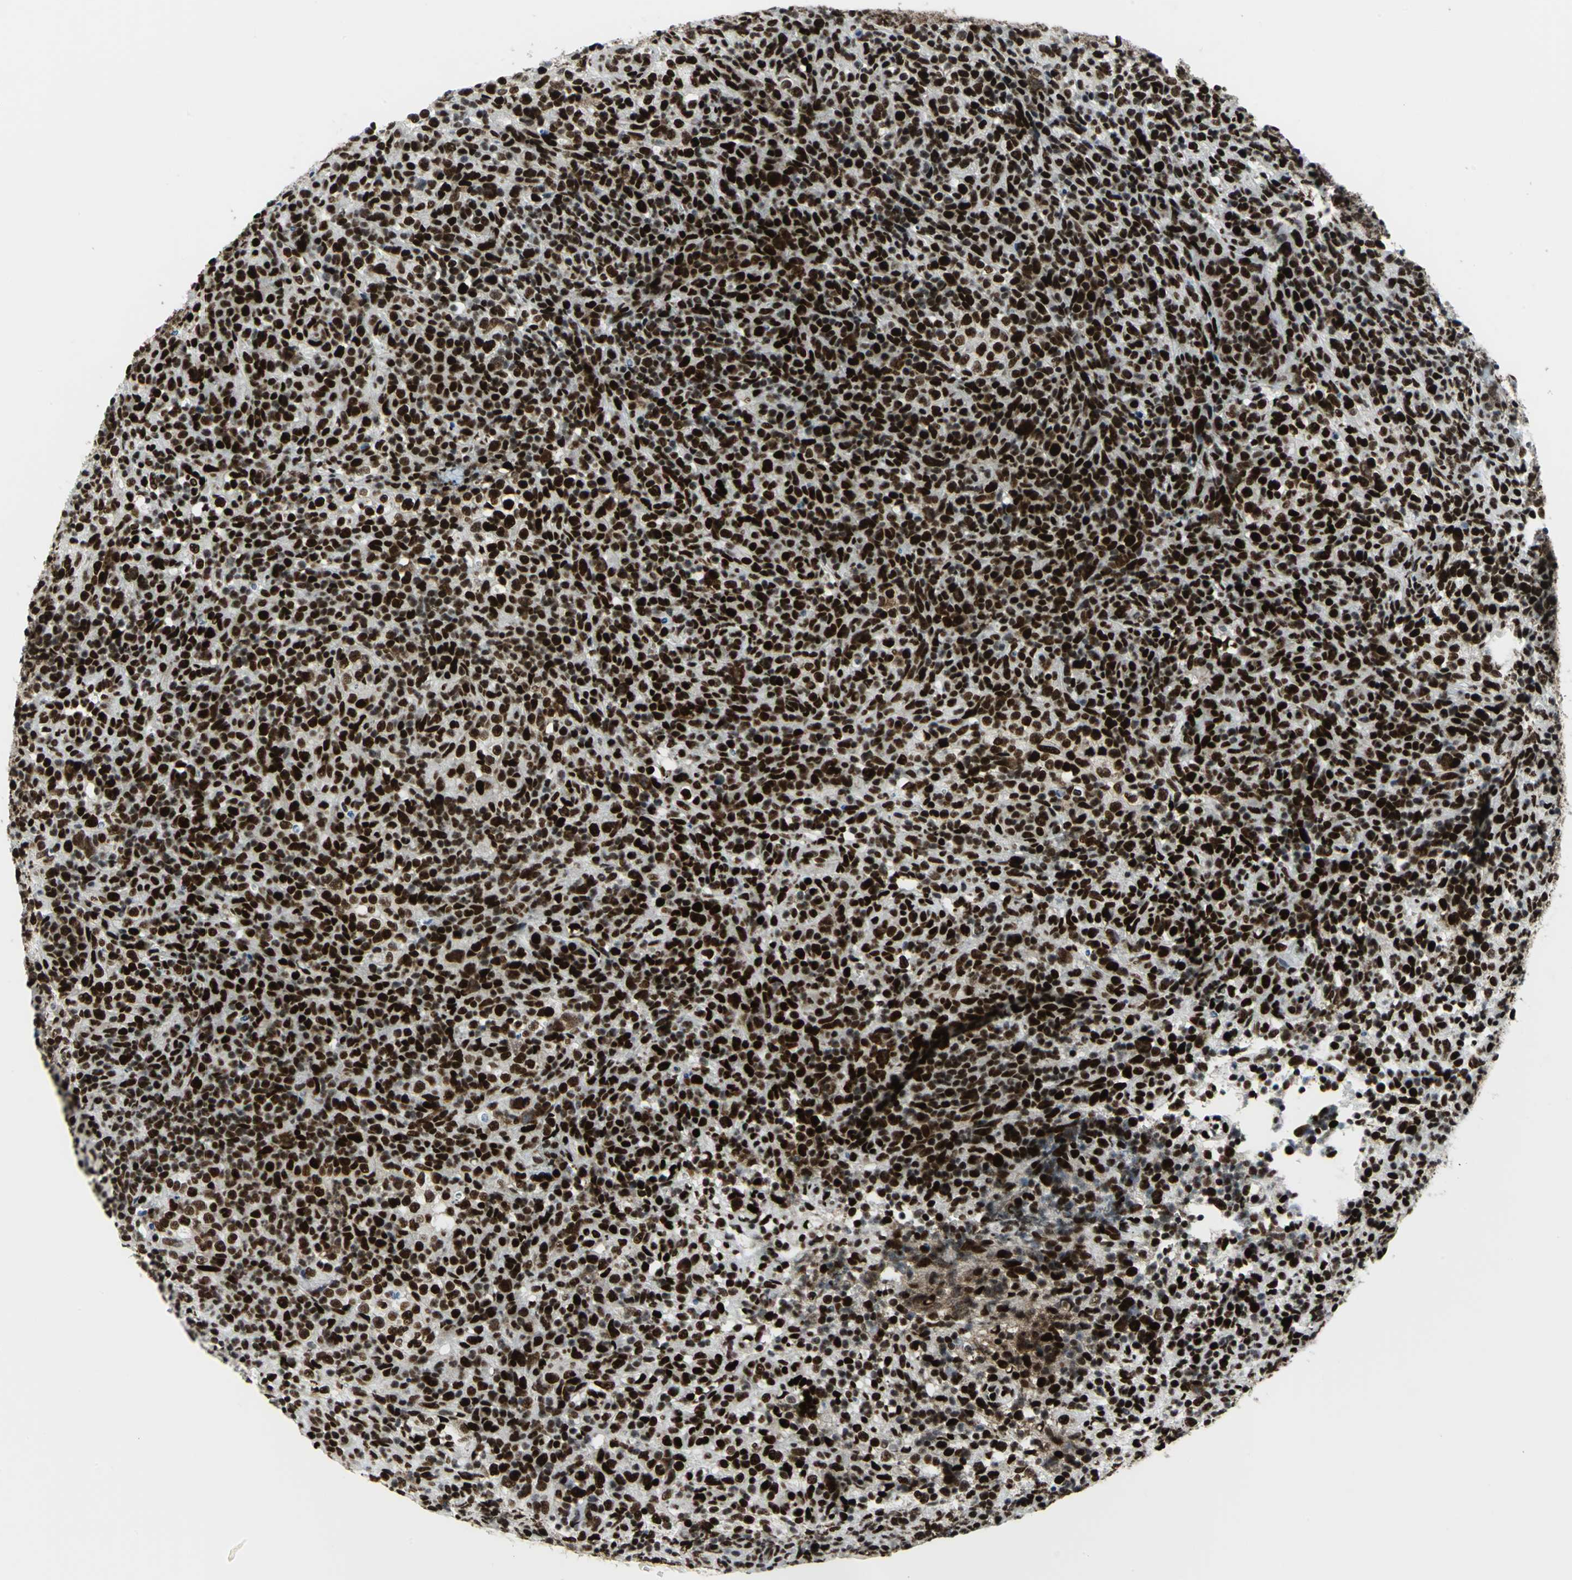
{"staining": {"intensity": "strong", "quantity": ">75%", "location": "nuclear"}, "tissue": "lymphoma", "cell_type": "Tumor cells", "image_type": "cancer", "snomed": [{"axis": "morphology", "description": "Malignant lymphoma, non-Hodgkin's type, High grade"}, {"axis": "topography", "description": "Lymph node"}], "caption": "High-grade malignant lymphoma, non-Hodgkin's type stained with DAB immunohistochemistry (IHC) exhibits high levels of strong nuclear staining in approximately >75% of tumor cells.", "gene": "SMARCA4", "patient": {"sex": "female", "age": 76}}